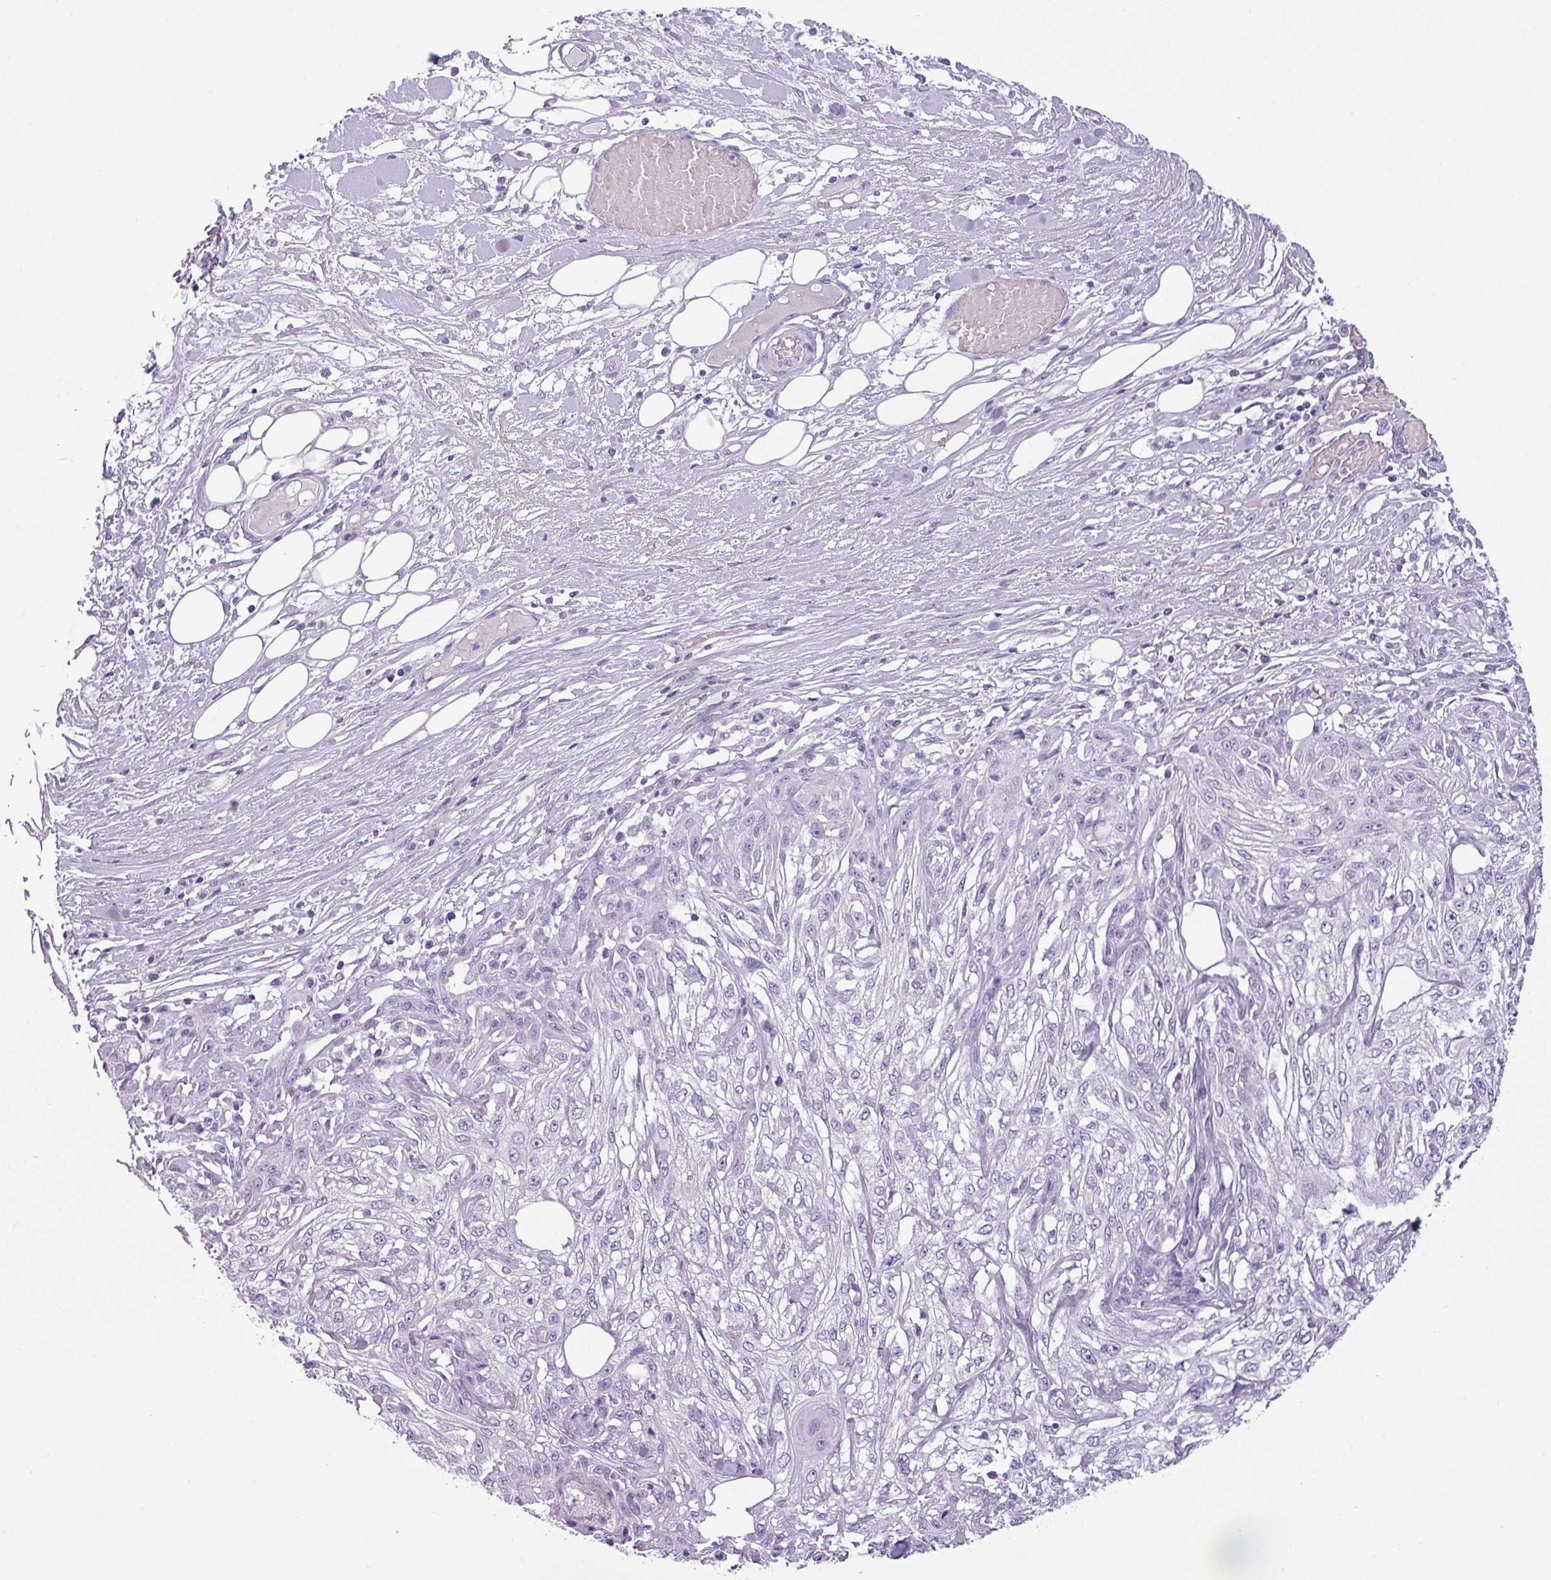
{"staining": {"intensity": "negative", "quantity": "none", "location": "none"}, "tissue": "skin cancer", "cell_type": "Tumor cells", "image_type": "cancer", "snomed": [{"axis": "morphology", "description": "Squamous cell carcinoma, NOS"}, {"axis": "morphology", "description": "Squamous cell carcinoma, metastatic, NOS"}, {"axis": "topography", "description": "Skin"}, {"axis": "topography", "description": "Lymph node"}], "caption": "The IHC image has no significant staining in tumor cells of skin cancer (squamous cell carcinoma) tissue.", "gene": "CDH16", "patient": {"sex": "male", "age": 75}}